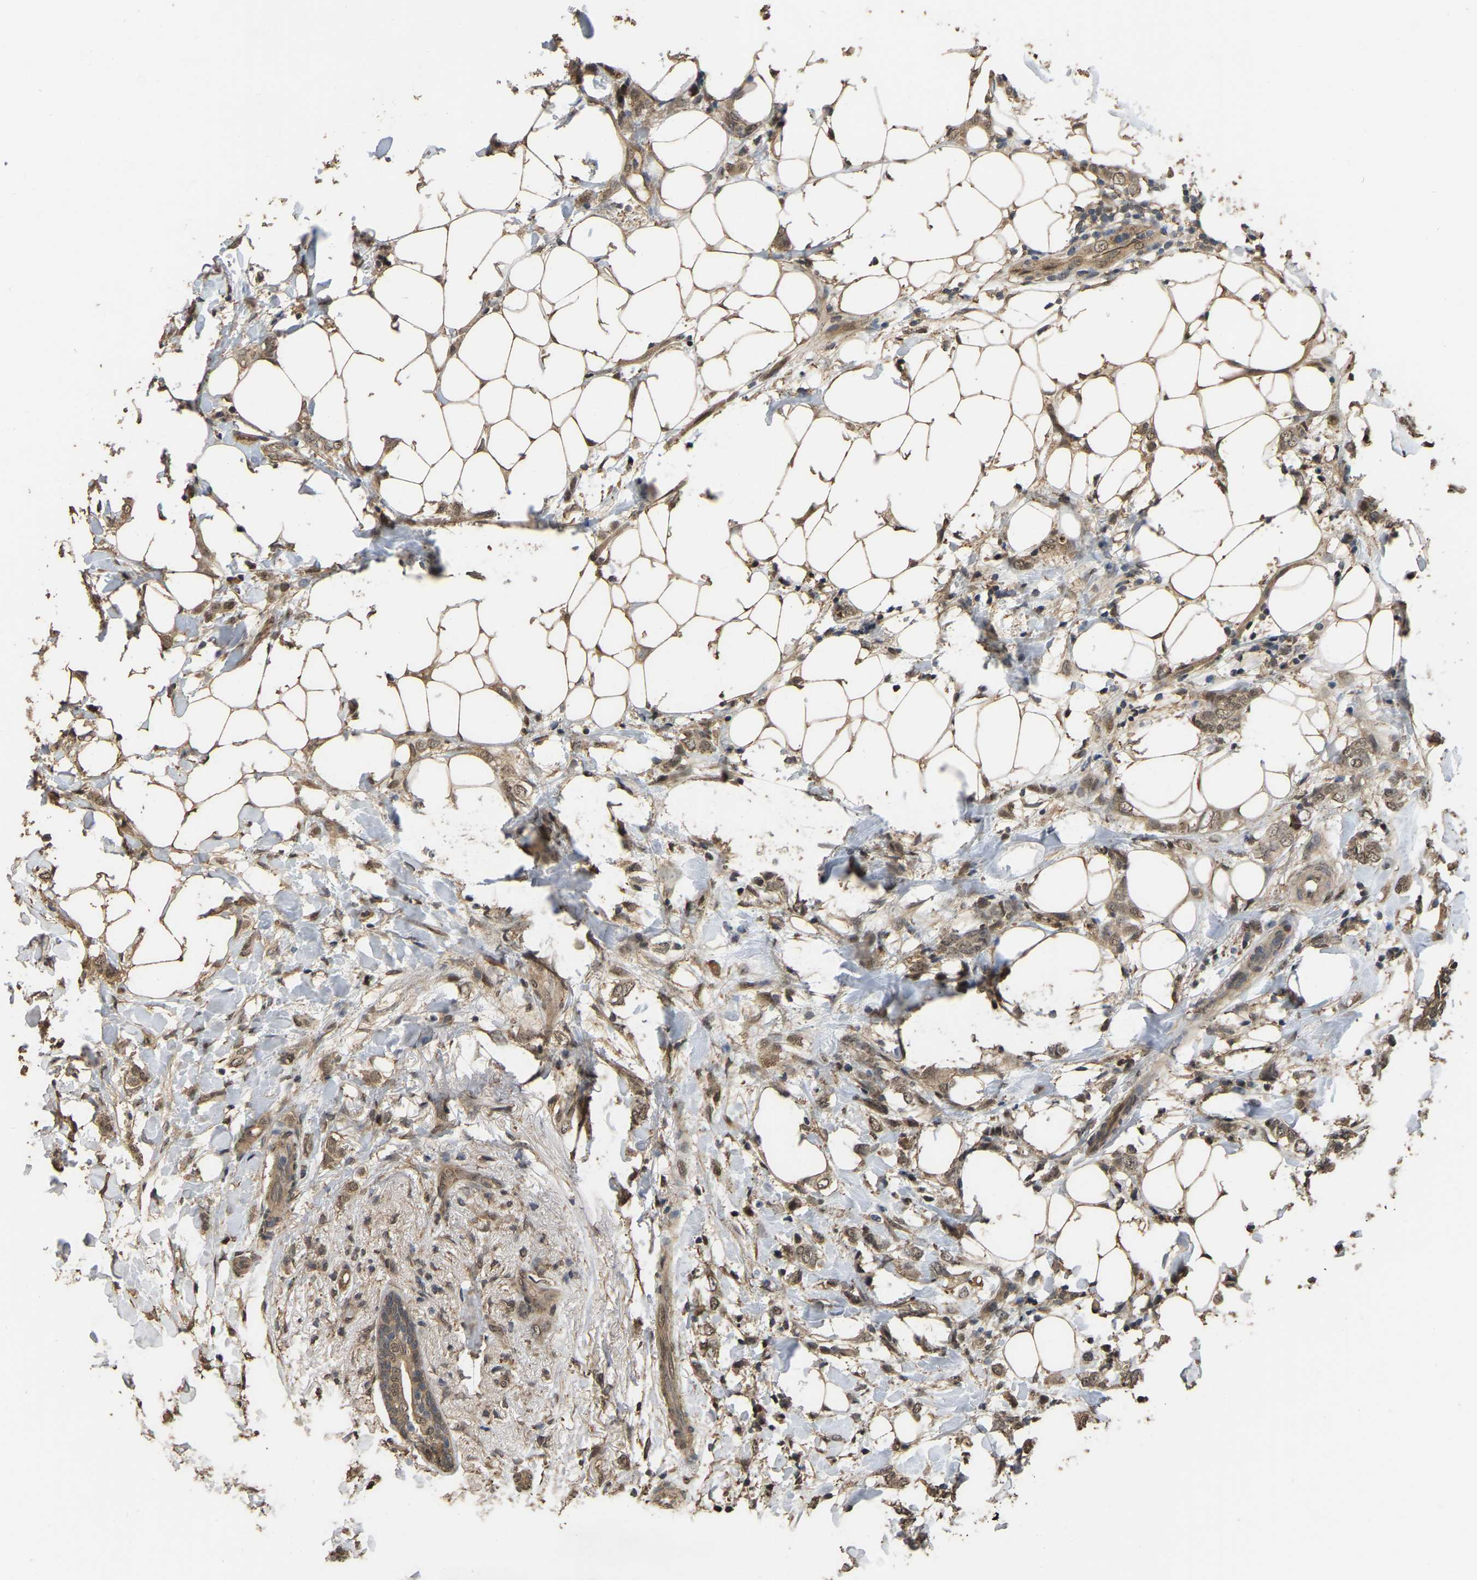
{"staining": {"intensity": "moderate", "quantity": ">75%", "location": "cytoplasmic/membranous"}, "tissue": "breast cancer", "cell_type": "Tumor cells", "image_type": "cancer", "snomed": [{"axis": "morphology", "description": "Normal tissue, NOS"}, {"axis": "morphology", "description": "Lobular carcinoma"}, {"axis": "topography", "description": "Breast"}], "caption": "Breast cancer (lobular carcinoma) was stained to show a protein in brown. There is medium levels of moderate cytoplasmic/membranous positivity in about >75% of tumor cells.", "gene": "ARHGAP23", "patient": {"sex": "female", "age": 47}}